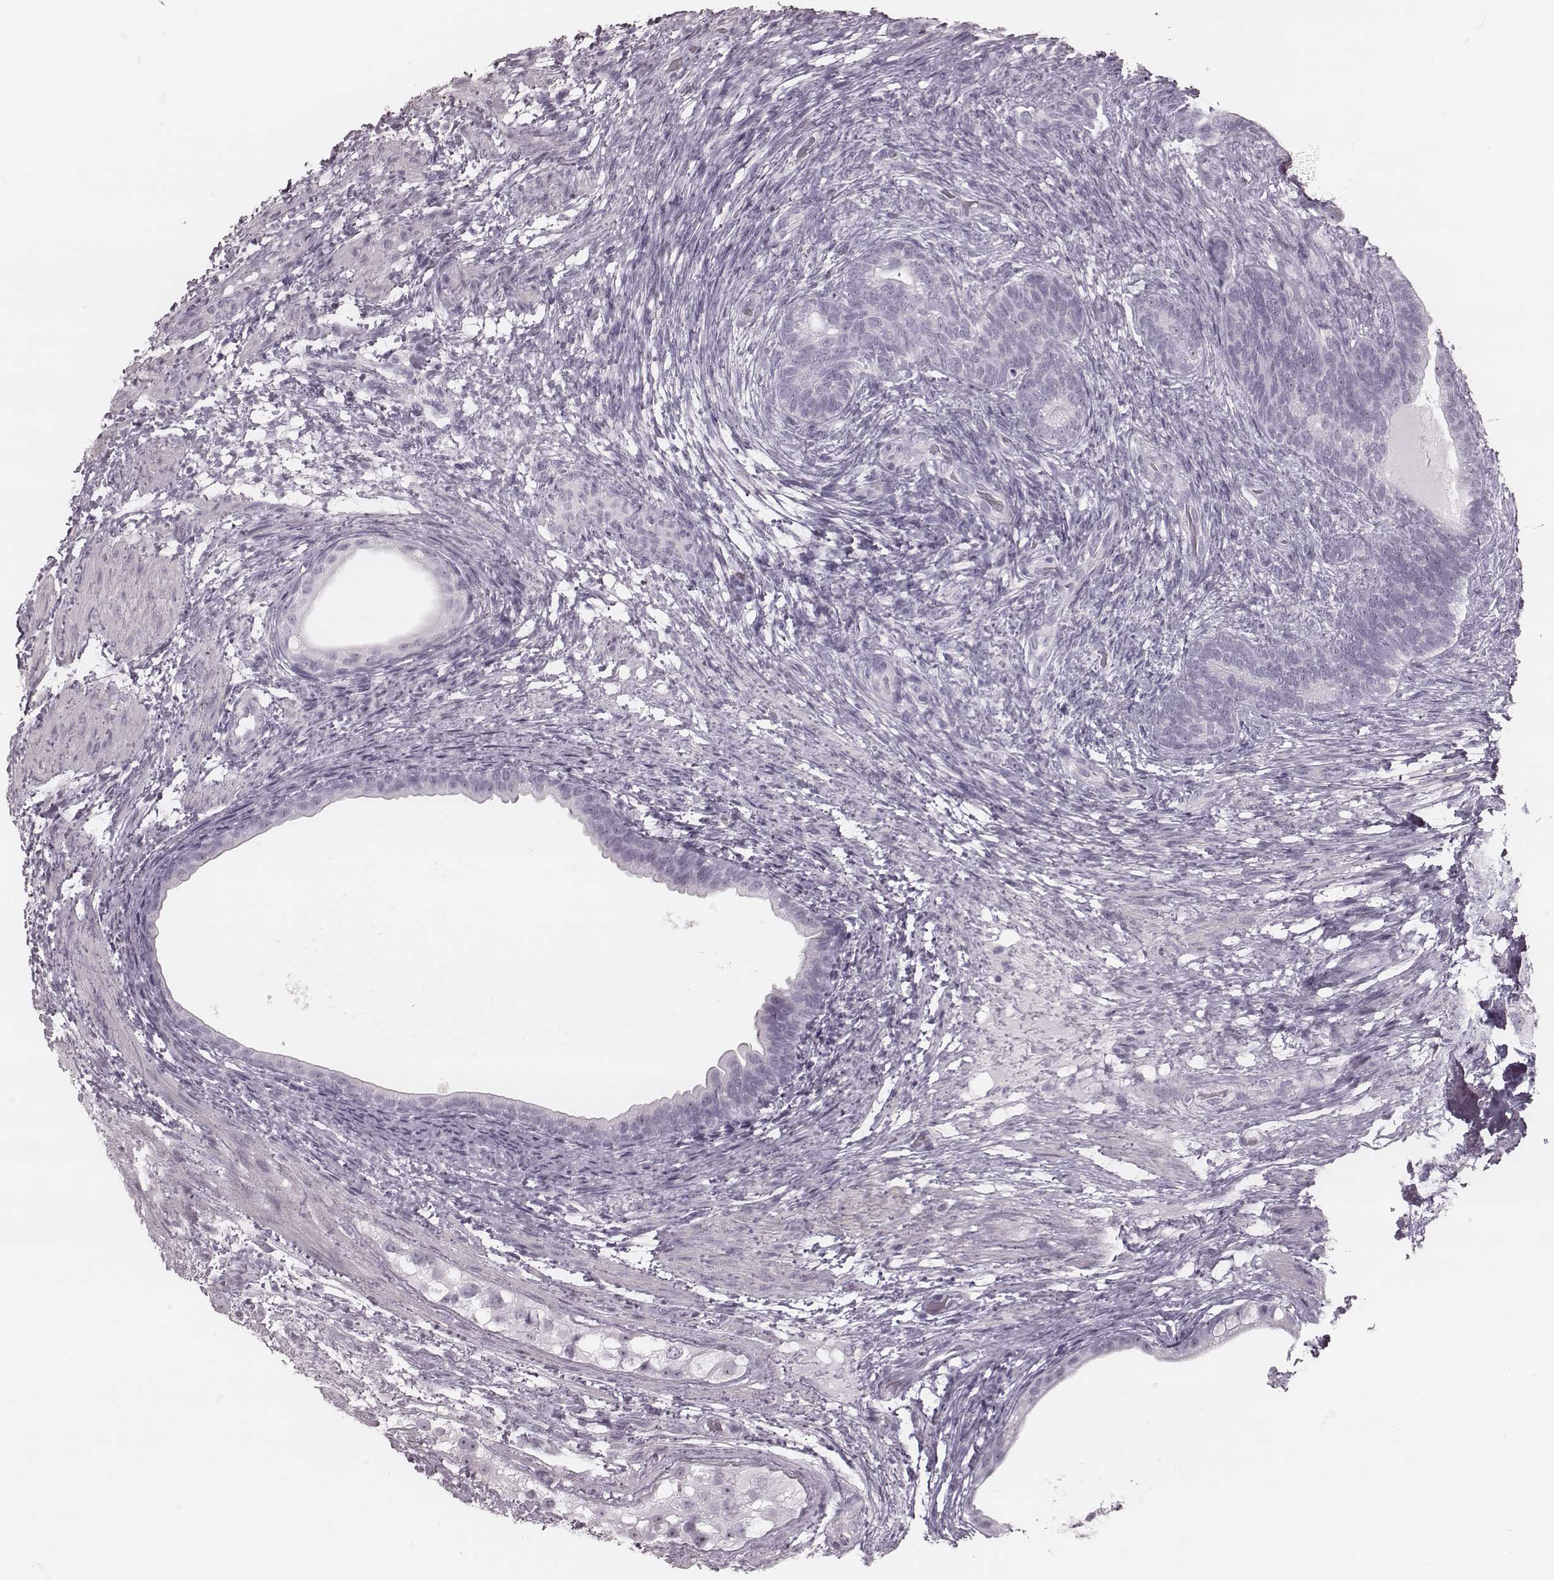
{"staining": {"intensity": "negative", "quantity": "none", "location": "none"}, "tissue": "testis cancer", "cell_type": "Tumor cells", "image_type": "cancer", "snomed": [{"axis": "morphology", "description": "Carcinoma, Embryonal, NOS"}, {"axis": "topography", "description": "Testis"}], "caption": "There is no significant expression in tumor cells of testis cancer. Brightfield microscopy of immunohistochemistry stained with DAB (brown) and hematoxylin (blue), captured at high magnification.", "gene": "KRT74", "patient": {"sex": "male", "age": 24}}